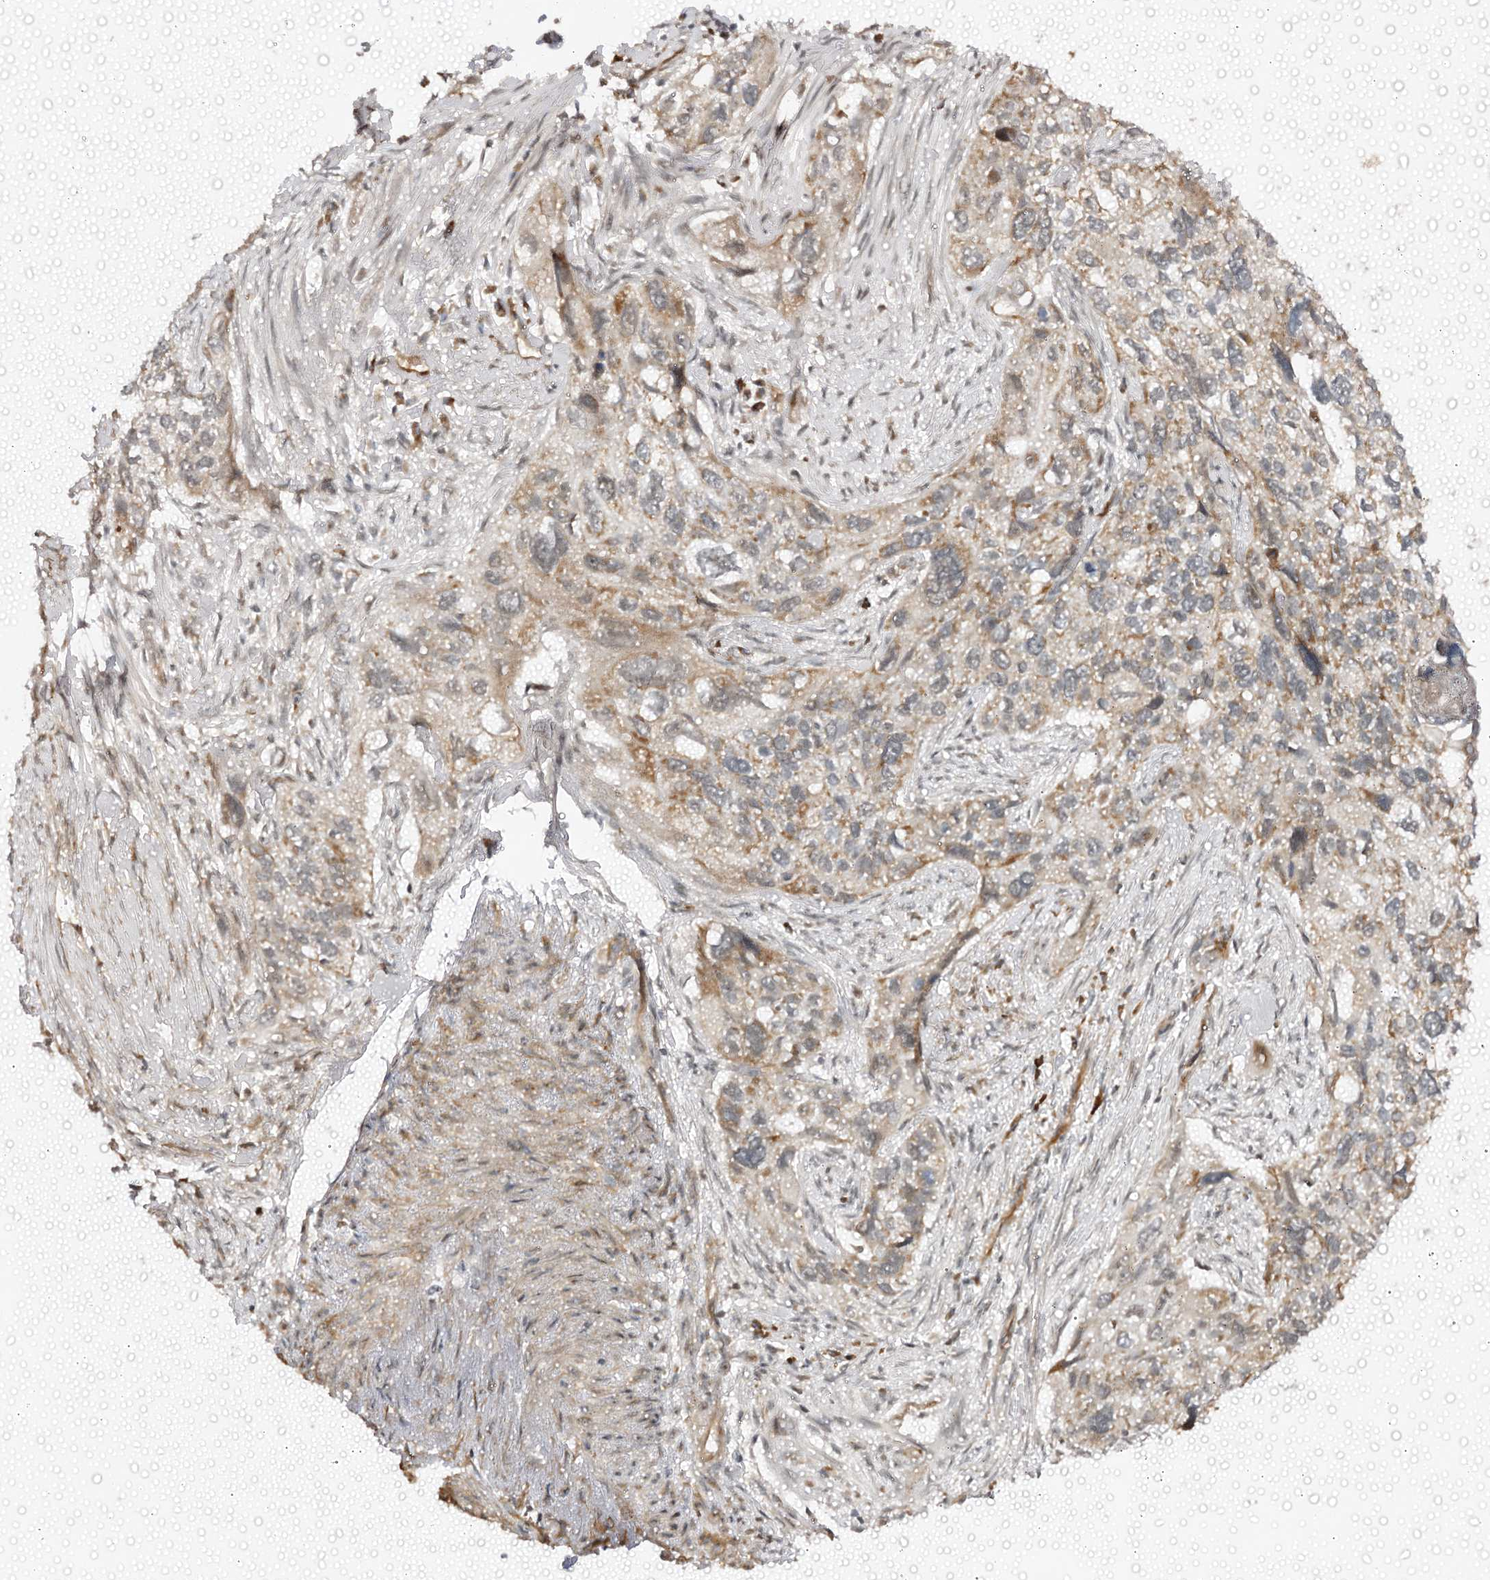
{"staining": {"intensity": "weak", "quantity": "25%-75%", "location": "cytoplasmic/membranous"}, "tissue": "cervical cancer", "cell_type": "Tumor cells", "image_type": "cancer", "snomed": [{"axis": "morphology", "description": "Squamous cell carcinoma, NOS"}, {"axis": "topography", "description": "Cervix"}], "caption": "High-power microscopy captured an immunohistochemistry (IHC) image of cervical squamous cell carcinoma, revealing weak cytoplasmic/membranous positivity in approximately 25%-75% of tumor cells.", "gene": "CBR4", "patient": {"sex": "female", "age": 55}}